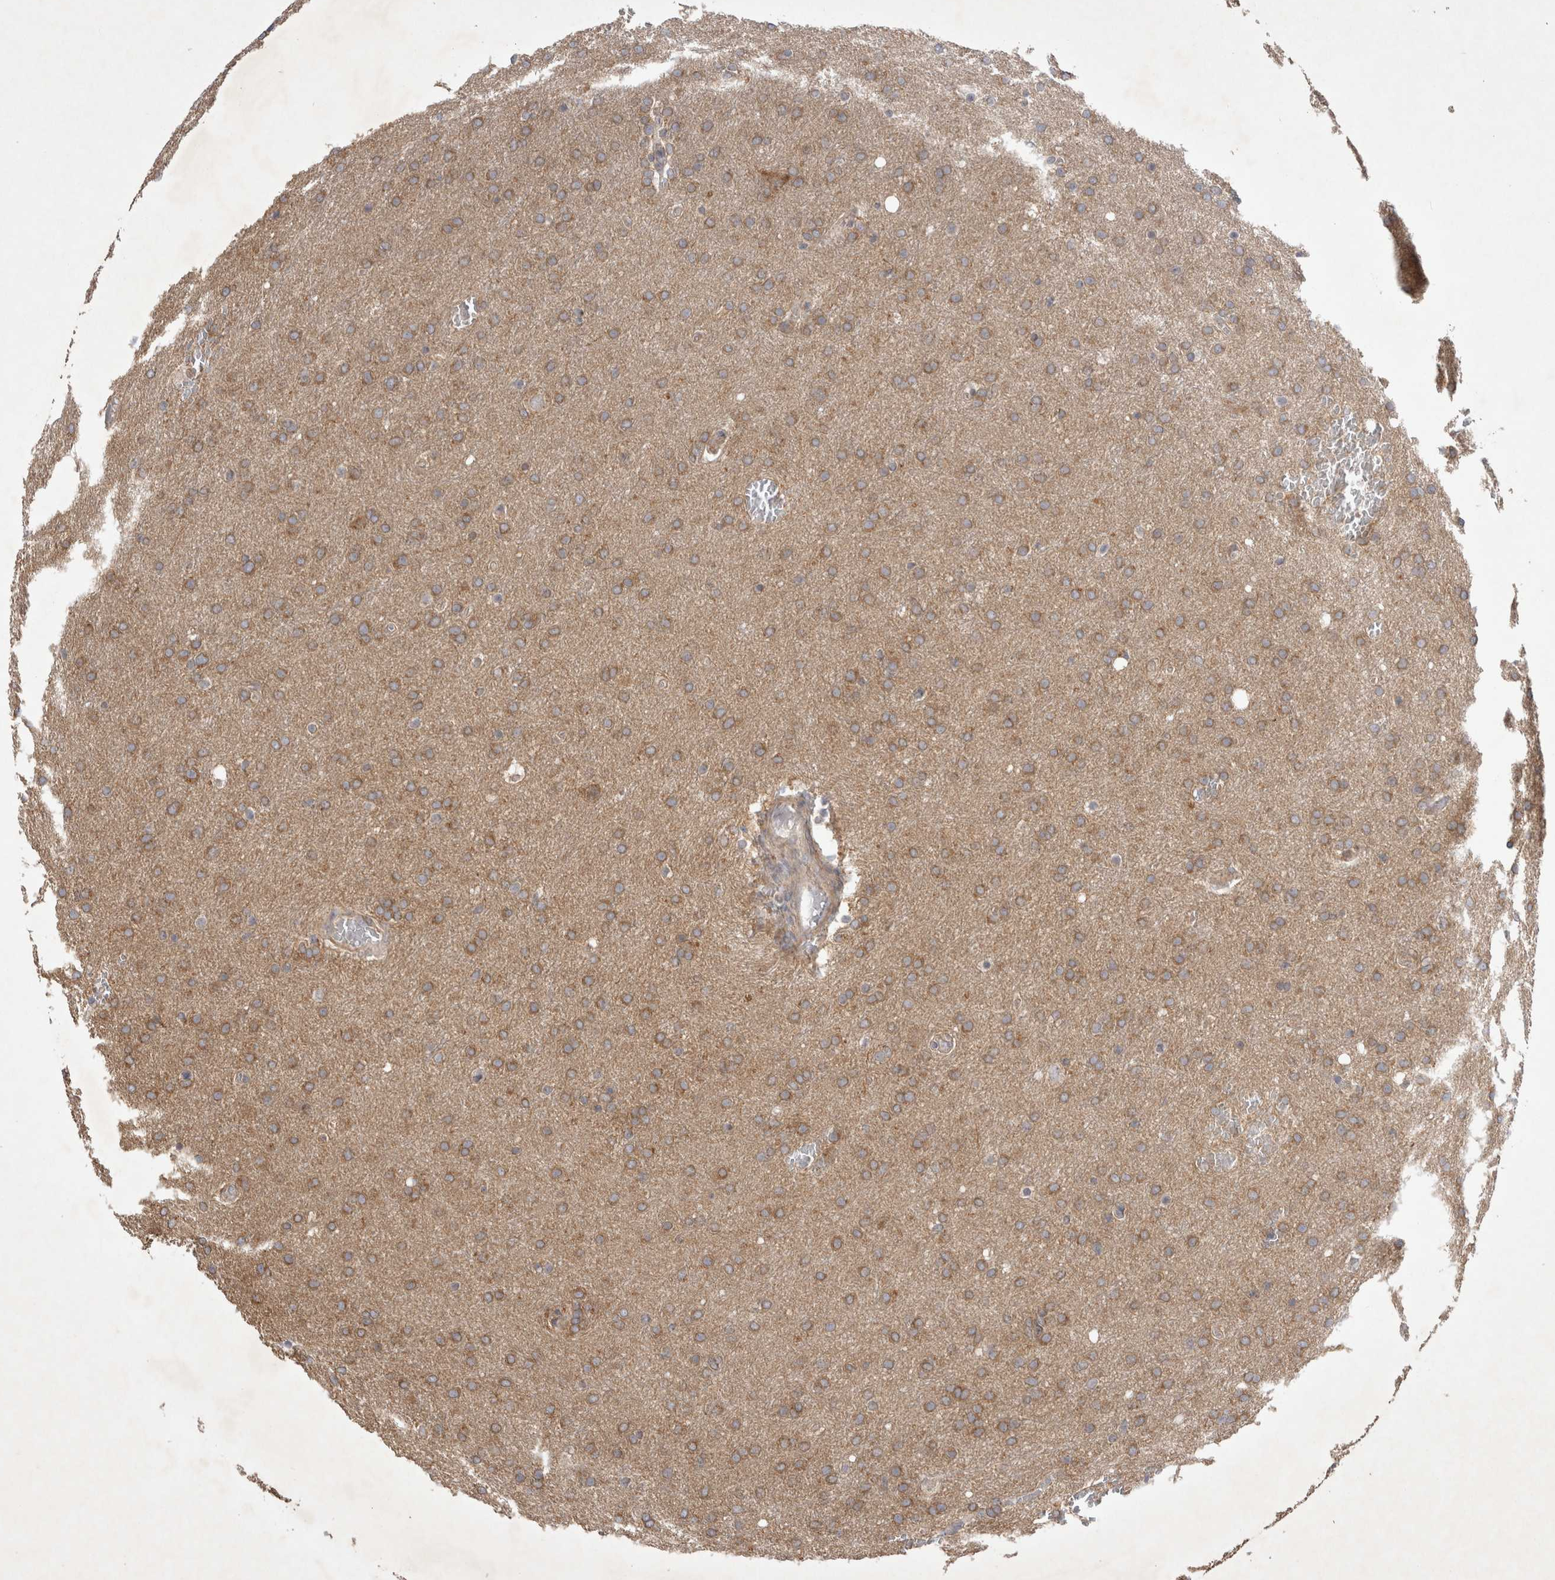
{"staining": {"intensity": "weak", "quantity": ">75%", "location": "cytoplasmic/membranous"}, "tissue": "glioma", "cell_type": "Tumor cells", "image_type": "cancer", "snomed": [{"axis": "morphology", "description": "Glioma, malignant, Low grade"}, {"axis": "topography", "description": "Brain"}], "caption": "This micrograph shows IHC staining of glioma, with low weak cytoplasmic/membranous expression in about >75% of tumor cells.", "gene": "SRD5A3", "patient": {"sex": "female", "age": 37}}